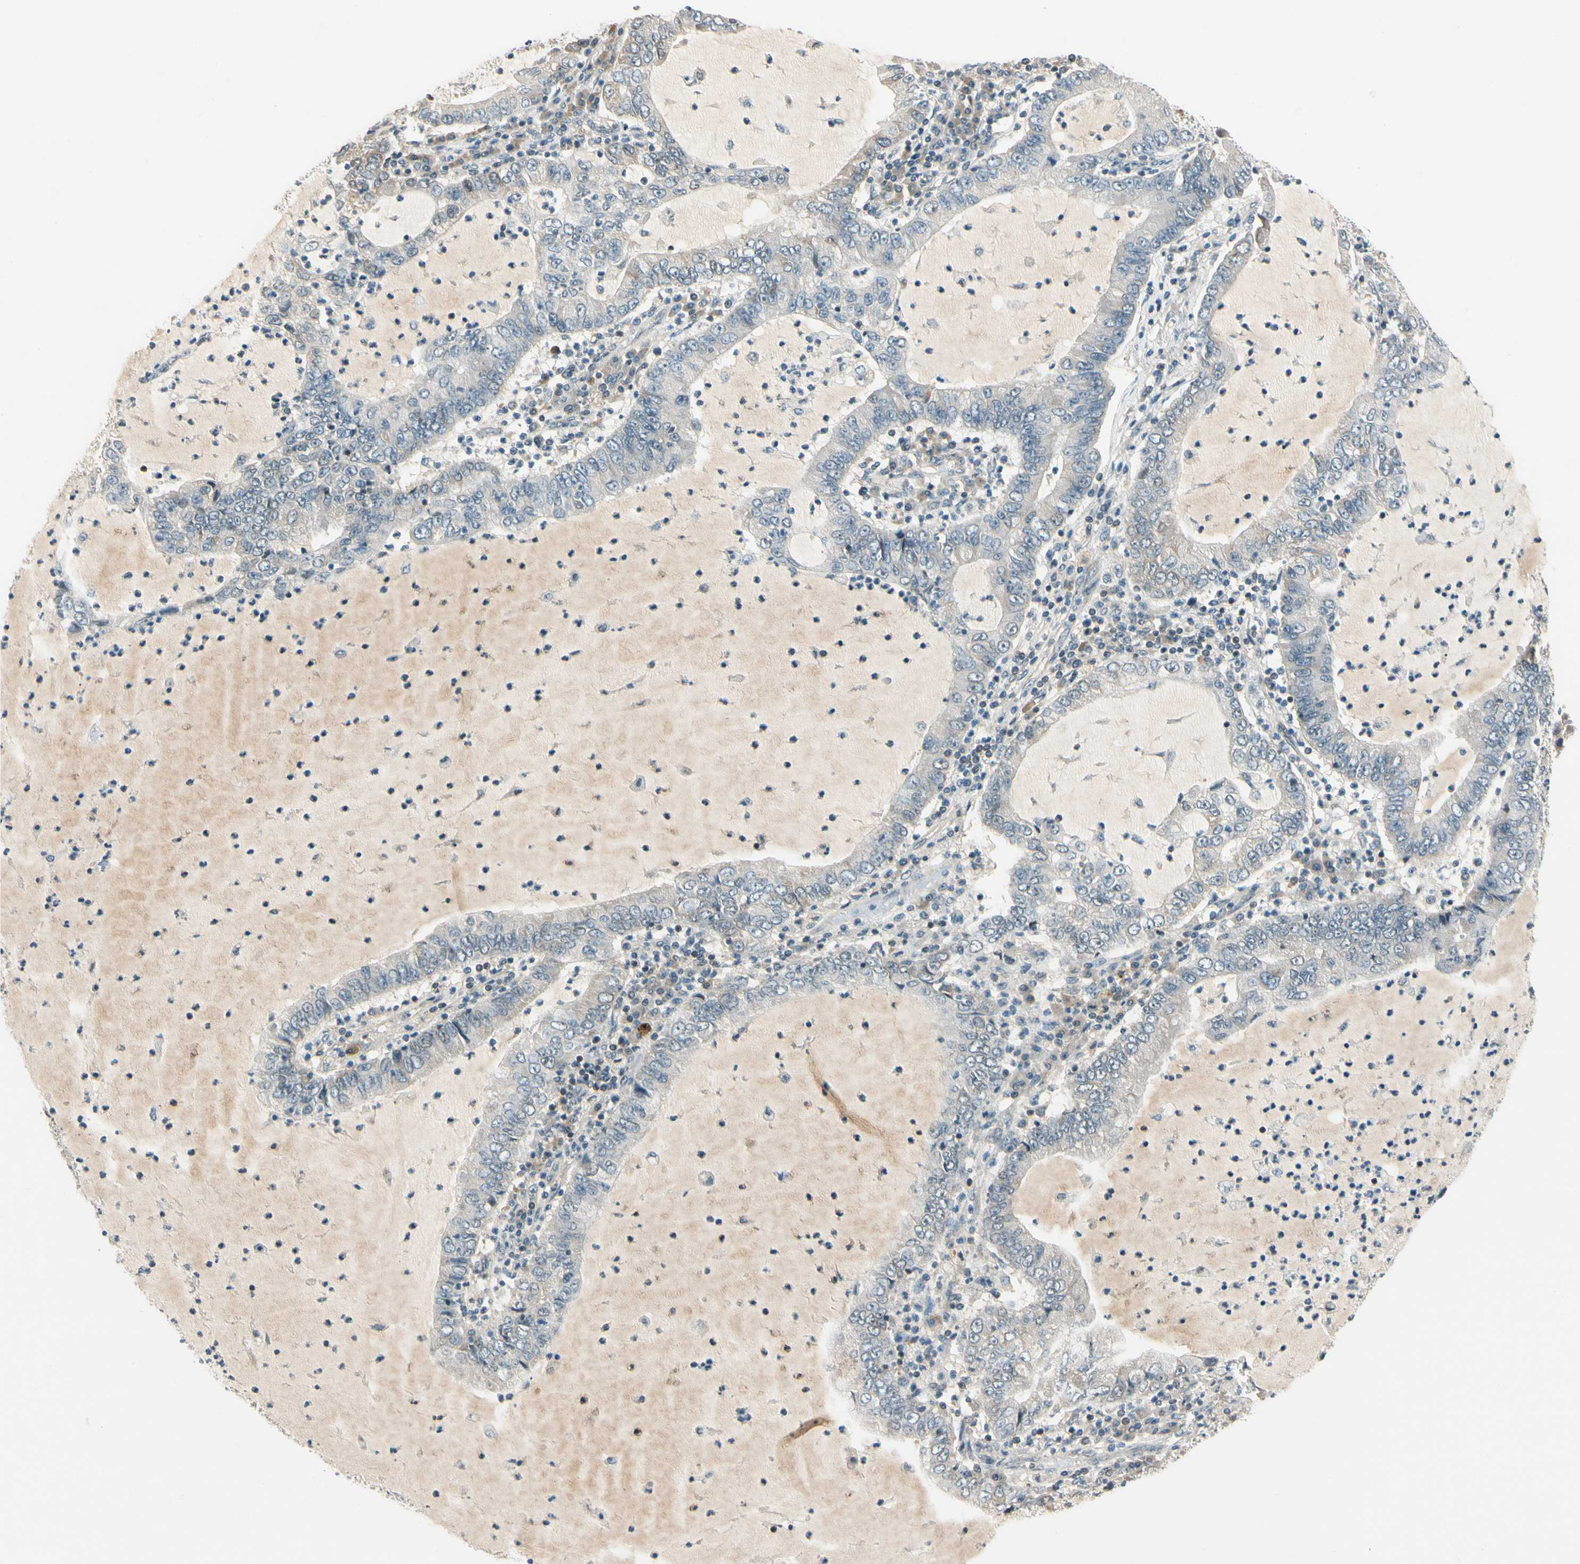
{"staining": {"intensity": "weak", "quantity": "<25%", "location": "cytoplasmic/membranous"}, "tissue": "lung cancer", "cell_type": "Tumor cells", "image_type": "cancer", "snomed": [{"axis": "morphology", "description": "Adenocarcinoma, NOS"}, {"axis": "topography", "description": "Lung"}], "caption": "This is a micrograph of immunohistochemistry (IHC) staining of lung adenocarcinoma, which shows no positivity in tumor cells.", "gene": "ZSCAN12", "patient": {"sex": "female", "age": 51}}